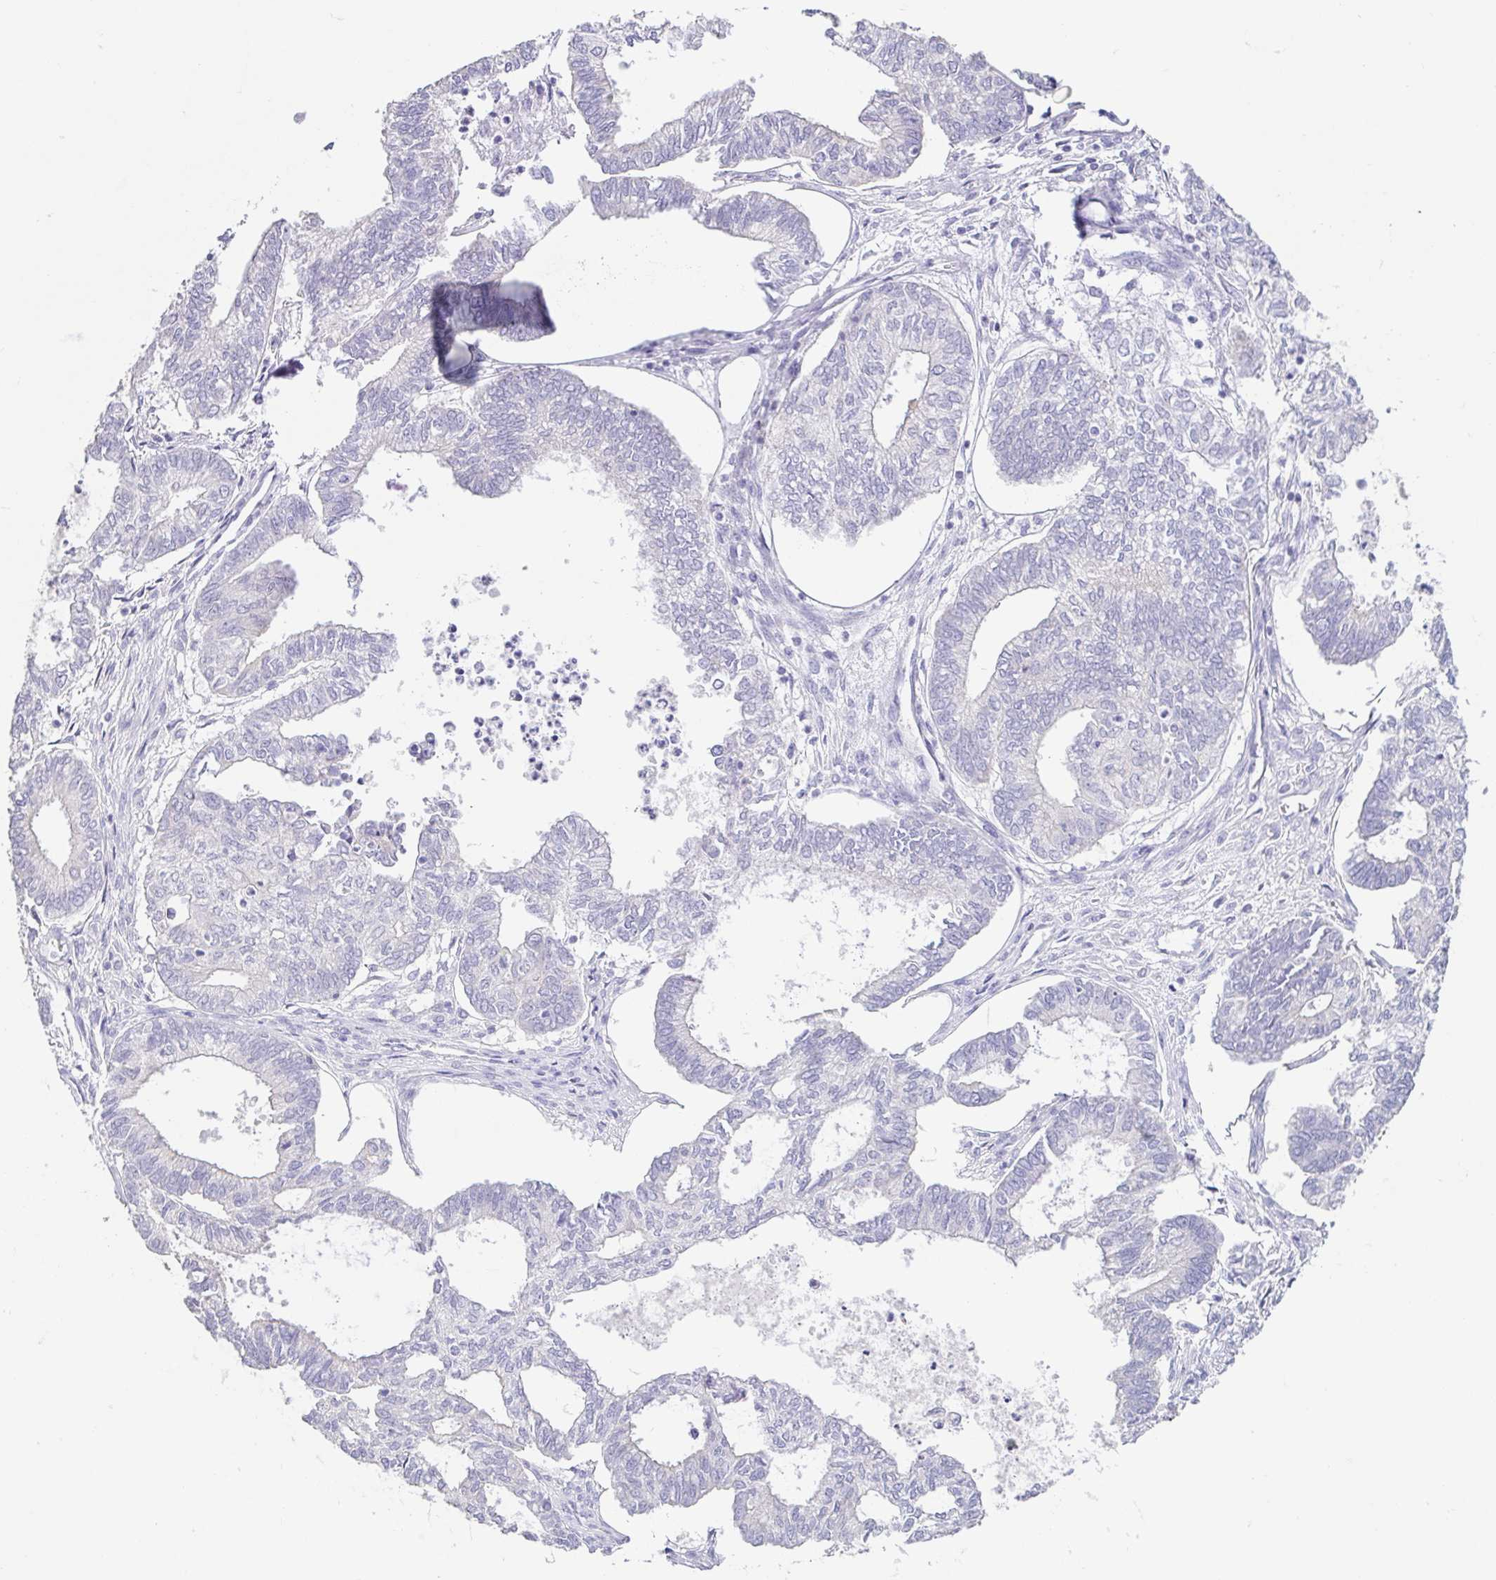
{"staining": {"intensity": "negative", "quantity": "none", "location": "none"}, "tissue": "ovarian cancer", "cell_type": "Tumor cells", "image_type": "cancer", "snomed": [{"axis": "morphology", "description": "Carcinoma, endometroid"}, {"axis": "topography", "description": "Ovary"}], "caption": "Endometroid carcinoma (ovarian) stained for a protein using immunohistochemistry (IHC) demonstrates no expression tumor cells.", "gene": "FABP3", "patient": {"sex": "female", "age": 64}}